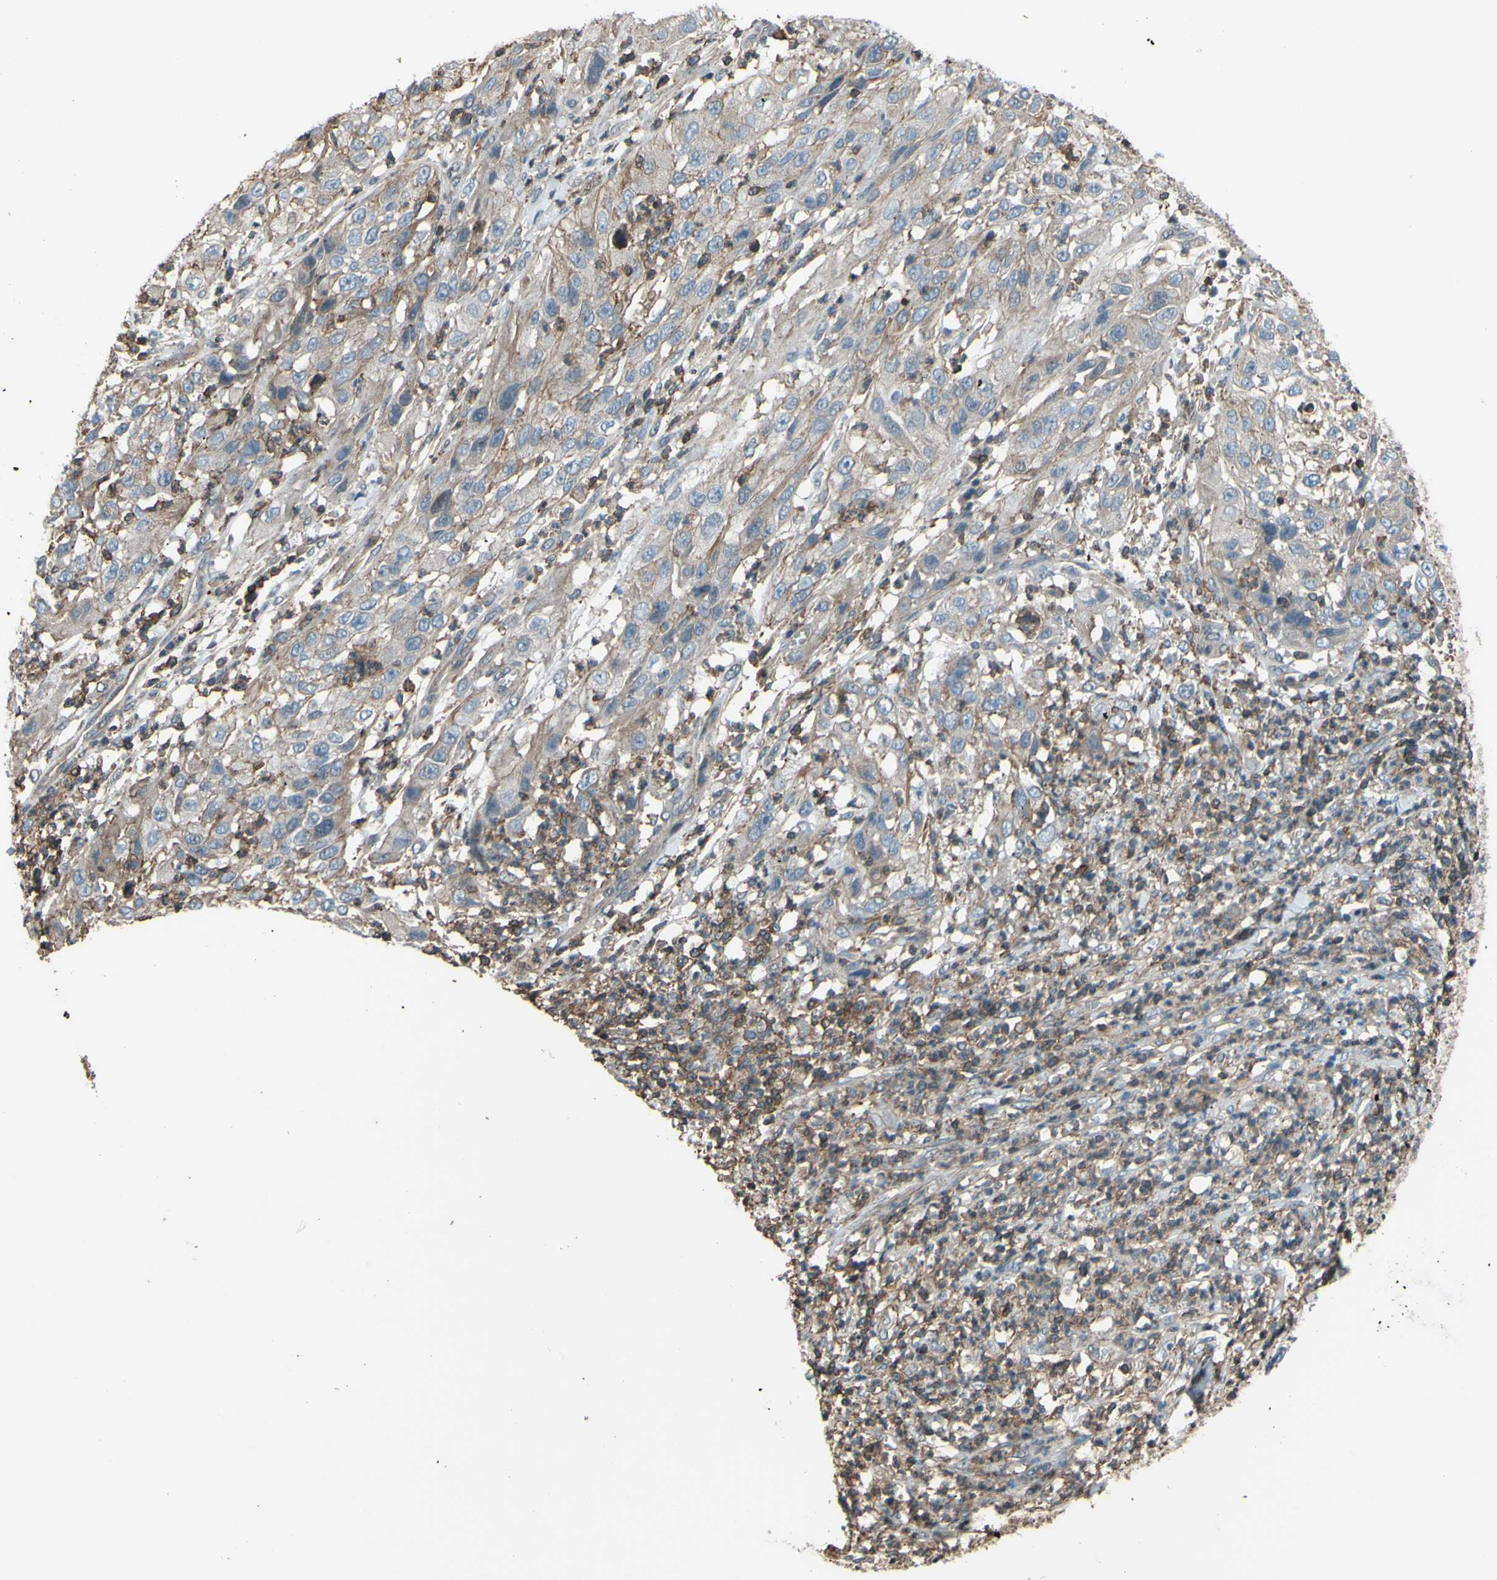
{"staining": {"intensity": "weak", "quantity": "<25%", "location": "cytoplasmic/membranous"}, "tissue": "cervical cancer", "cell_type": "Tumor cells", "image_type": "cancer", "snomed": [{"axis": "morphology", "description": "Squamous cell carcinoma, NOS"}, {"axis": "topography", "description": "Cervix"}], "caption": "Tumor cells are negative for protein expression in human cervical cancer.", "gene": "ADD3", "patient": {"sex": "female", "age": 32}}